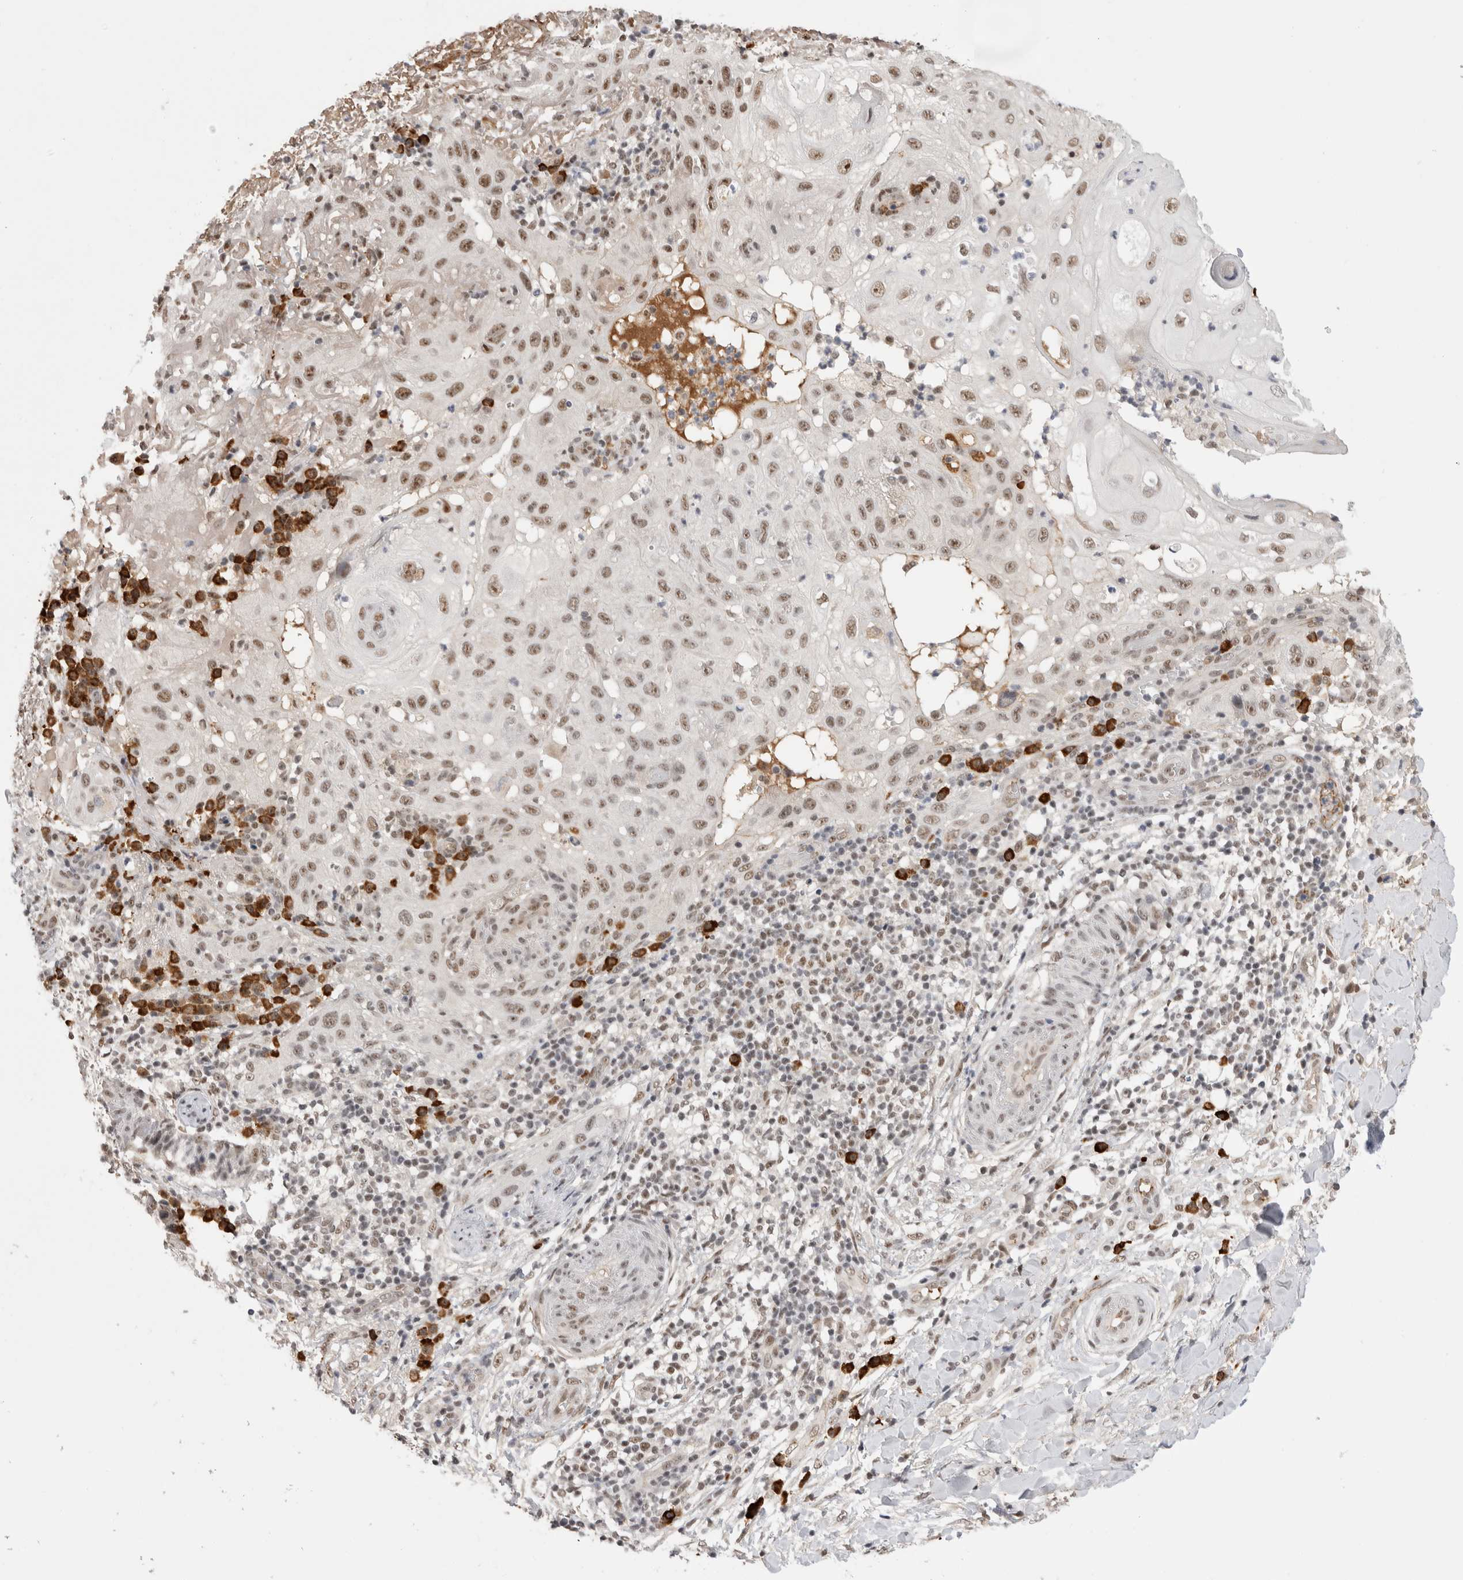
{"staining": {"intensity": "moderate", "quantity": ">75%", "location": "nuclear"}, "tissue": "skin cancer", "cell_type": "Tumor cells", "image_type": "cancer", "snomed": [{"axis": "morphology", "description": "Normal tissue, NOS"}, {"axis": "morphology", "description": "Squamous cell carcinoma, NOS"}, {"axis": "topography", "description": "Skin"}], "caption": "IHC histopathology image of squamous cell carcinoma (skin) stained for a protein (brown), which displays medium levels of moderate nuclear expression in approximately >75% of tumor cells.", "gene": "ZNF24", "patient": {"sex": "female", "age": 96}}